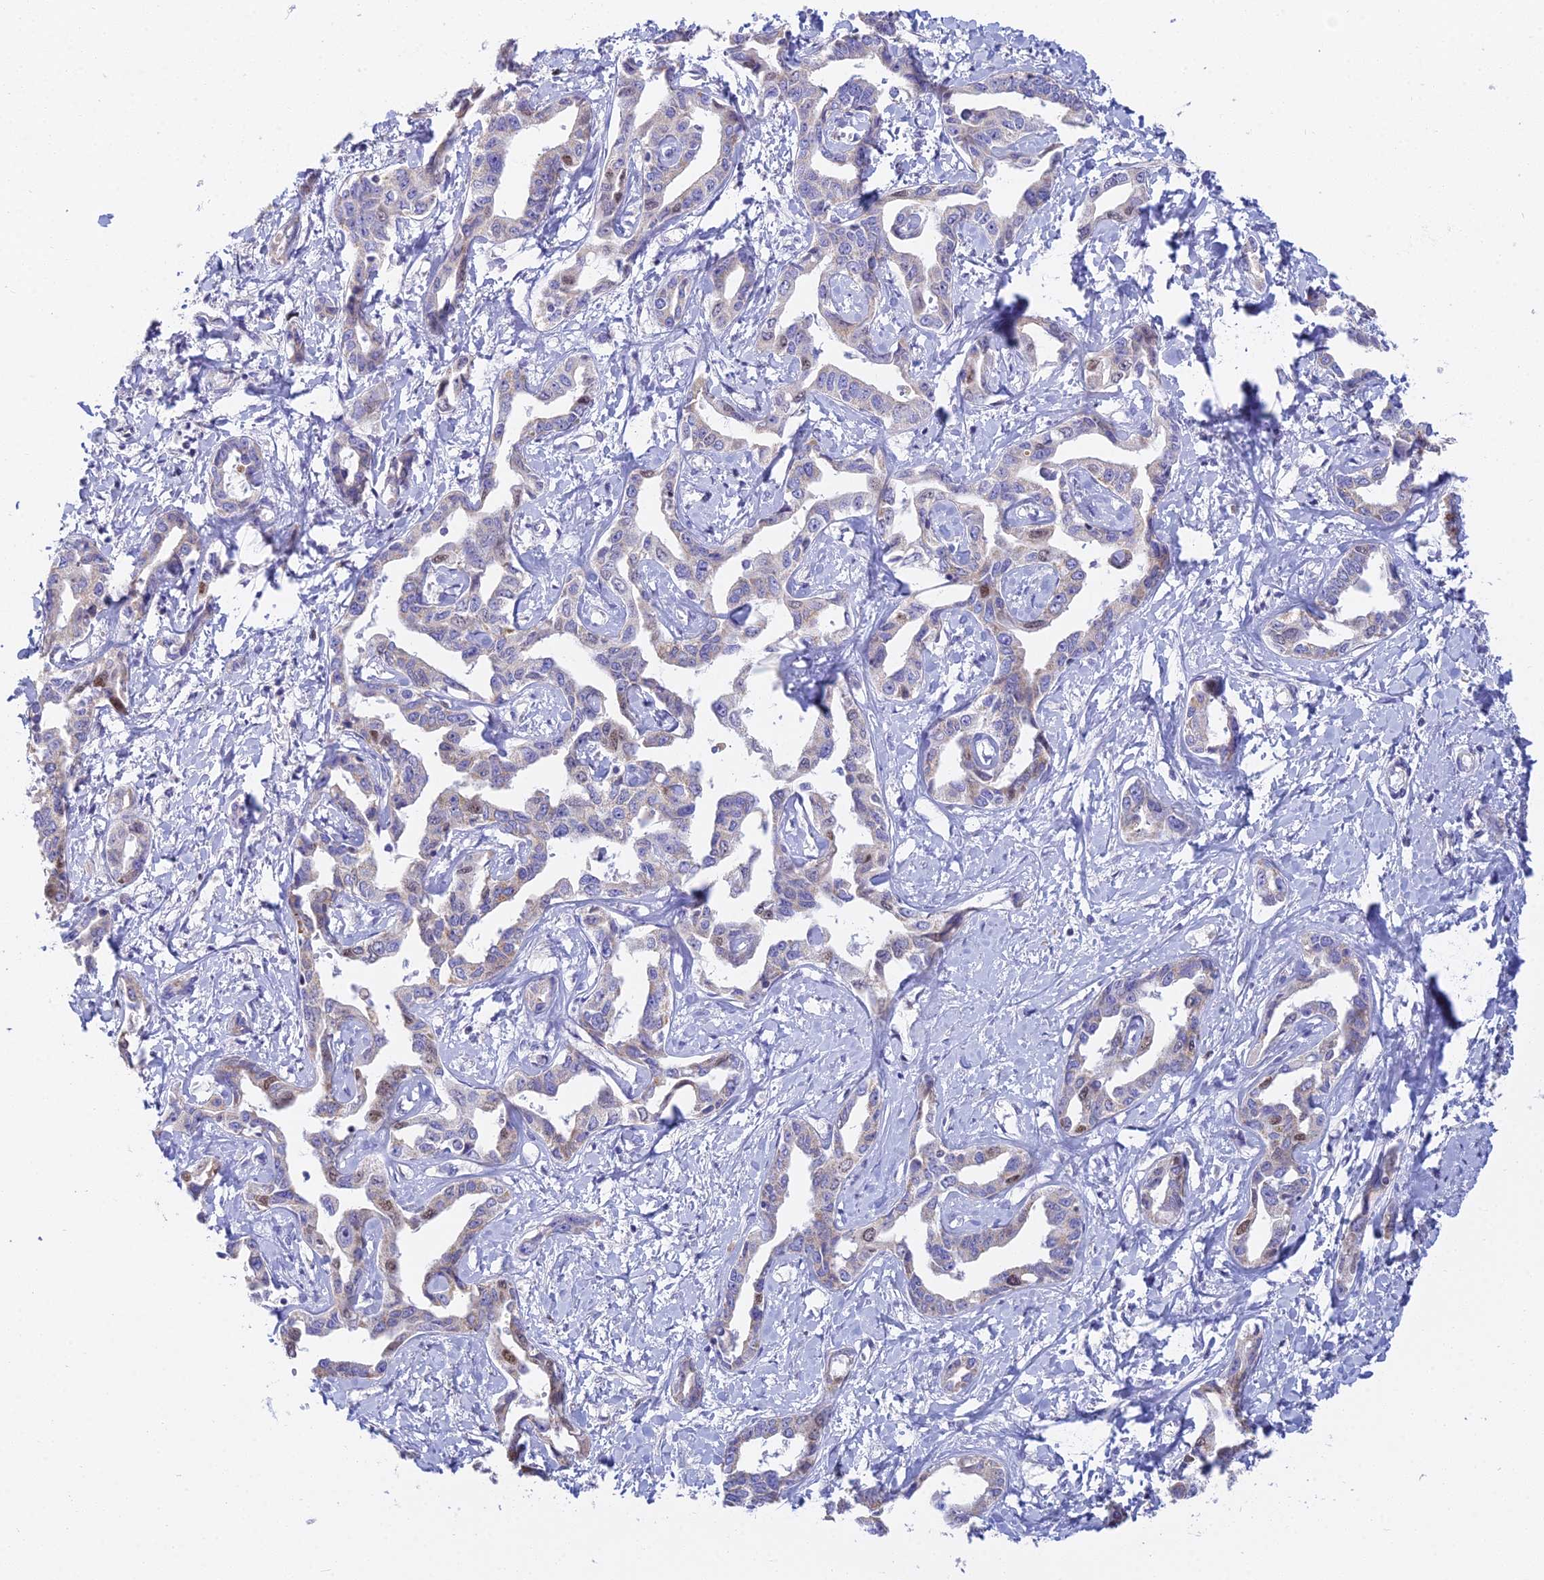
{"staining": {"intensity": "weak", "quantity": "<25%", "location": "nuclear"}, "tissue": "liver cancer", "cell_type": "Tumor cells", "image_type": "cancer", "snomed": [{"axis": "morphology", "description": "Cholangiocarcinoma"}, {"axis": "topography", "description": "Liver"}], "caption": "Tumor cells show no significant positivity in liver cholangiocarcinoma. (DAB (3,3'-diaminobenzidine) IHC with hematoxylin counter stain).", "gene": "MCM2", "patient": {"sex": "male", "age": 59}}